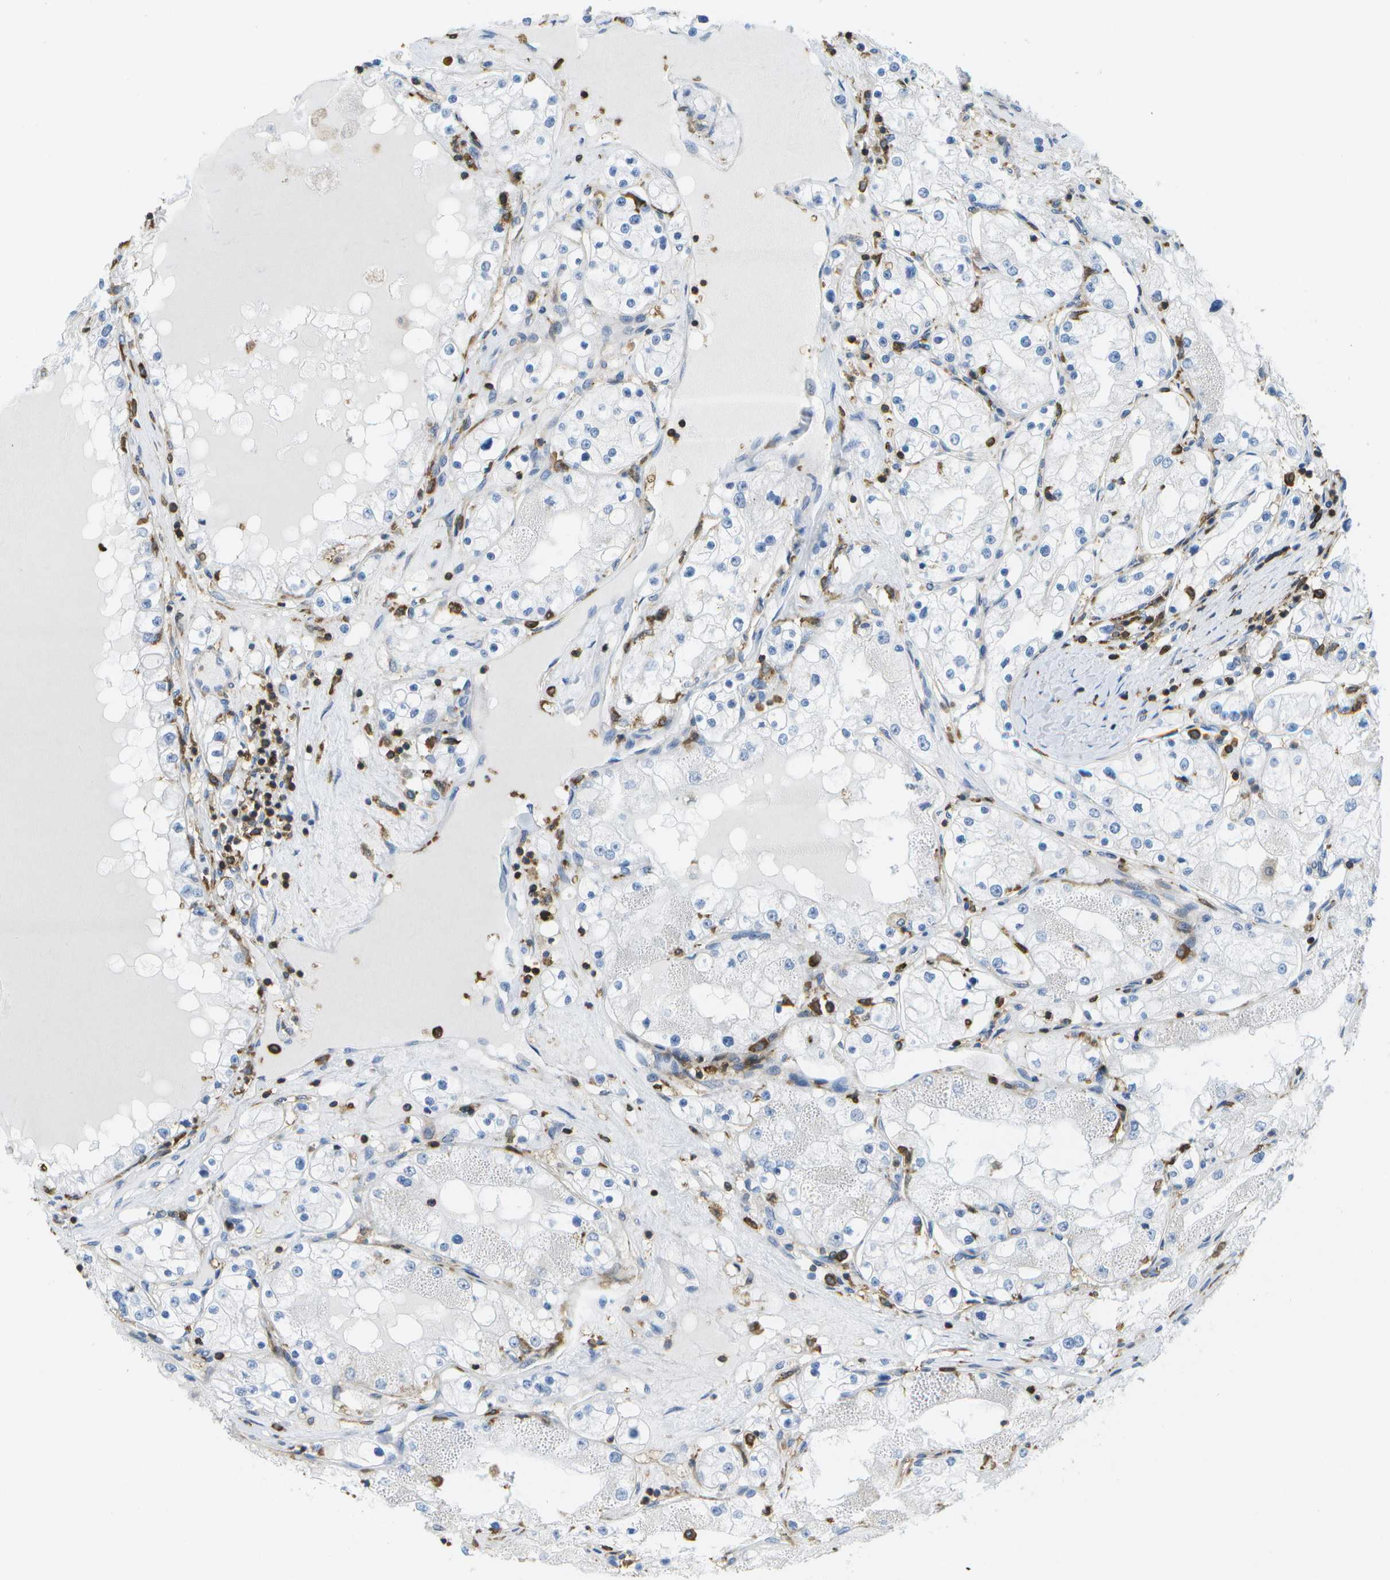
{"staining": {"intensity": "negative", "quantity": "none", "location": "none"}, "tissue": "renal cancer", "cell_type": "Tumor cells", "image_type": "cancer", "snomed": [{"axis": "morphology", "description": "Adenocarcinoma, NOS"}, {"axis": "topography", "description": "Kidney"}], "caption": "A high-resolution histopathology image shows IHC staining of adenocarcinoma (renal), which shows no significant expression in tumor cells. The staining was performed using DAB (3,3'-diaminobenzidine) to visualize the protein expression in brown, while the nuclei were stained in blue with hematoxylin (Magnification: 20x).", "gene": "RCSD1", "patient": {"sex": "male", "age": 68}}